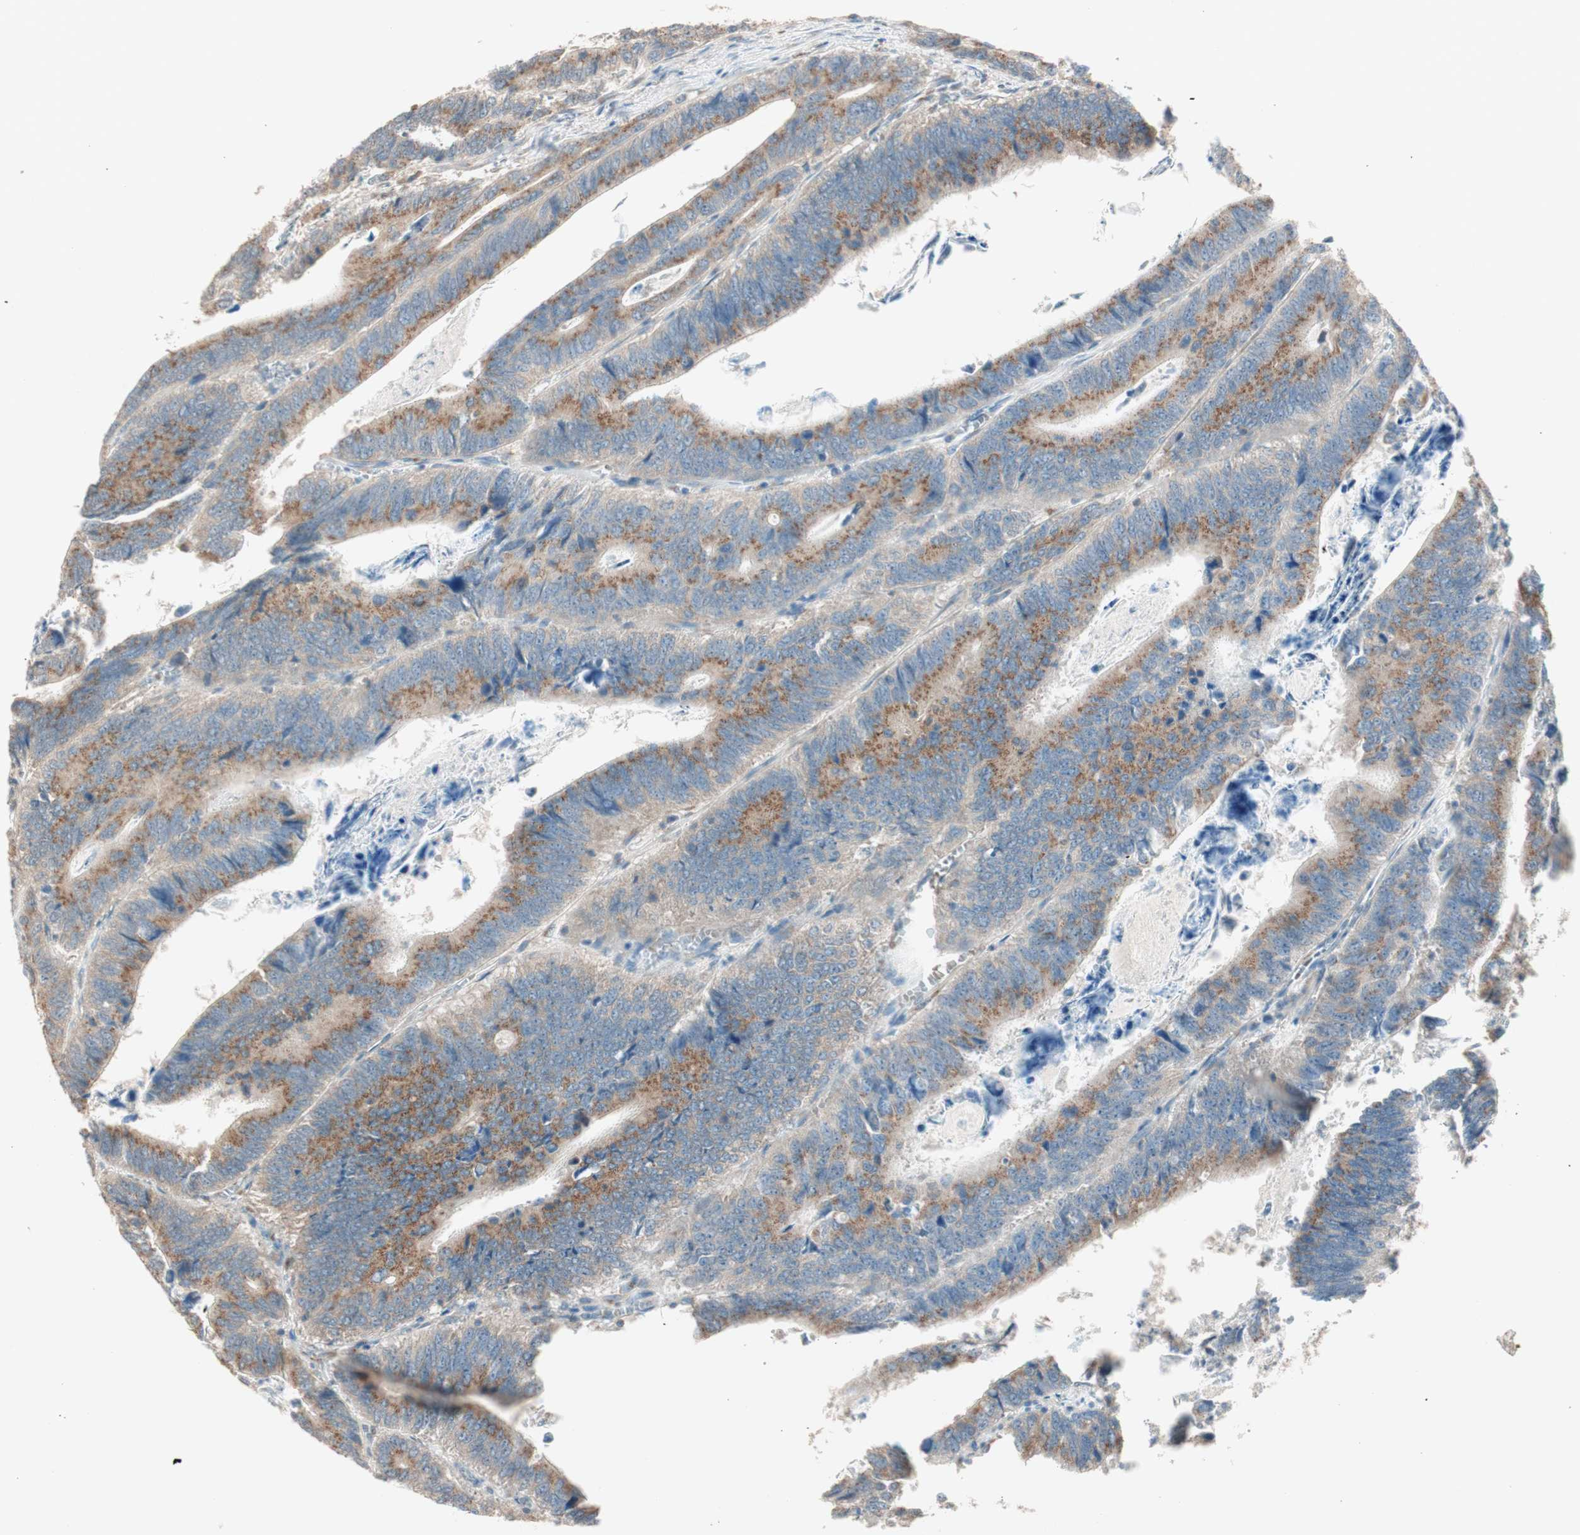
{"staining": {"intensity": "moderate", "quantity": "25%-75%", "location": "cytoplasmic/membranous"}, "tissue": "colorectal cancer", "cell_type": "Tumor cells", "image_type": "cancer", "snomed": [{"axis": "morphology", "description": "Adenocarcinoma, NOS"}, {"axis": "topography", "description": "Colon"}], "caption": "Immunohistochemical staining of colorectal cancer (adenocarcinoma) reveals medium levels of moderate cytoplasmic/membranous positivity in about 25%-75% of tumor cells.", "gene": "SEC16A", "patient": {"sex": "male", "age": 72}}